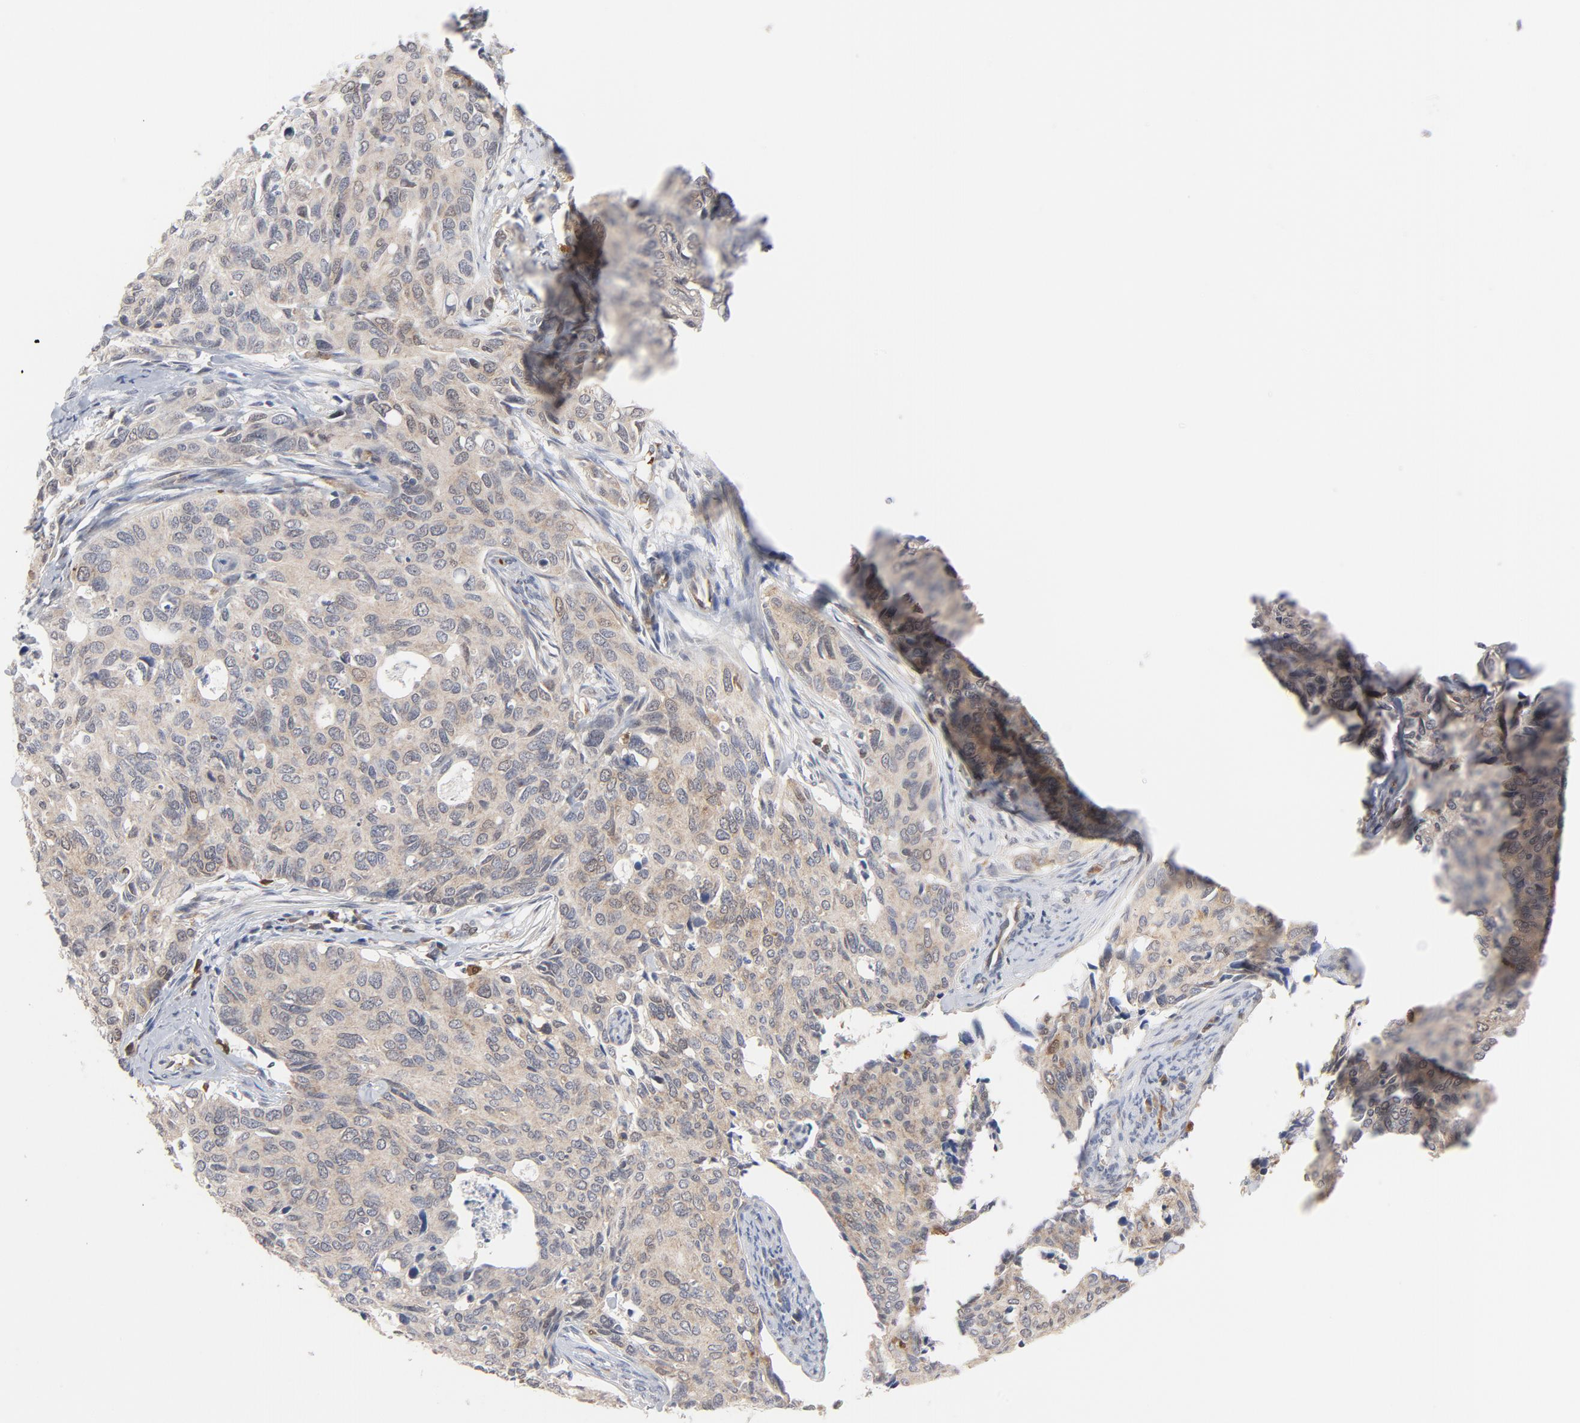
{"staining": {"intensity": "weak", "quantity": ">75%", "location": "cytoplasmic/membranous"}, "tissue": "cervical cancer", "cell_type": "Tumor cells", "image_type": "cancer", "snomed": [{"axis": "morphology", "description": "Squamous cell carcinoma, NOS"}, {"axis": "topography", "description": "Cervix"}], "caption": "Protein staining reveals weak cytoplasmic/membranous staining in about >75% of tumor cells in cervical cancer.", "gene": "PRDX1", "patient": {"sex": "female", "age": 45}}